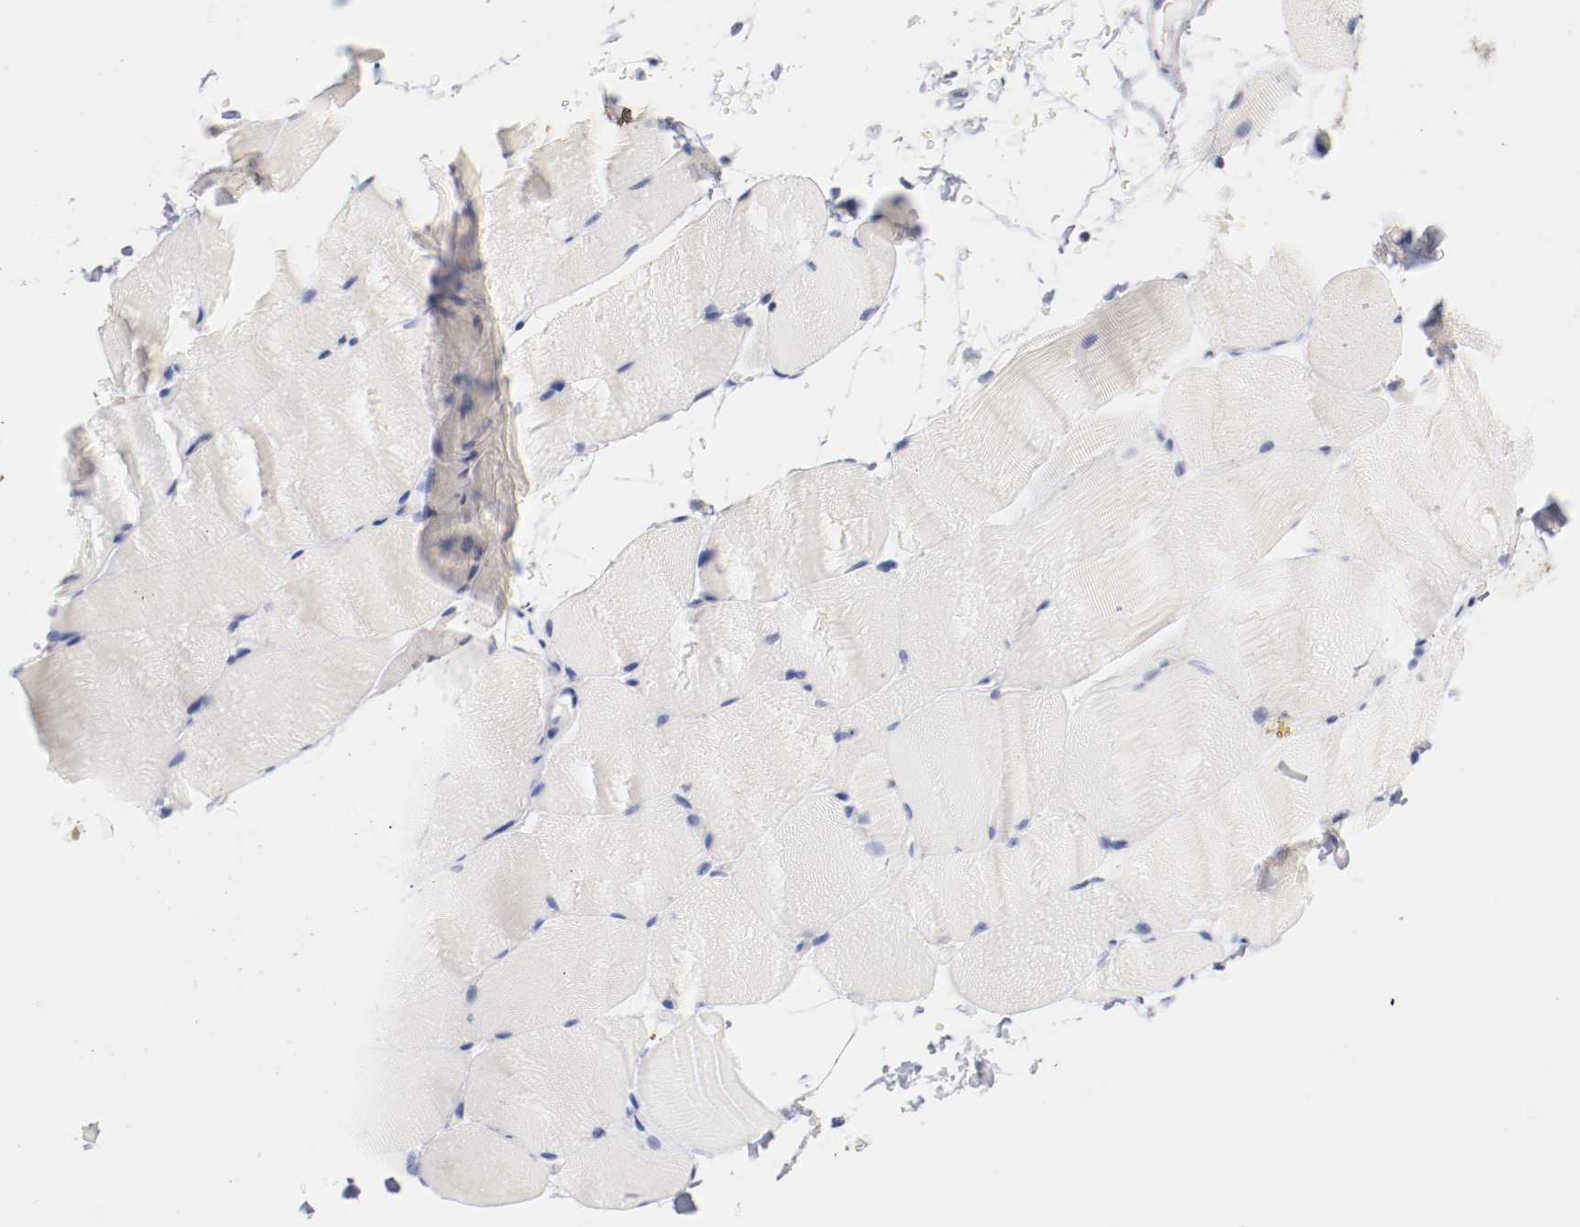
{"staining": {"intensity": "negative", "quantity": "none", "location": "none"}, "tissue": "skeletal muscle", "cell_type": "Myocytes", "image_type": "normal", "snomed": [{"axis": "morphology", "description": "Normal tissue, NOS"}, {"axis": "topography", "description": "Skeletal muscle"}, {"axis": "topography", "description": "Parathyroid gland"}], "caption": "DAB (3,3'-diaminobenzidine) immunohistochemical staining of unremarkable skeletal muscle displays no significant positivity in myocytes.", "gene": "SETD3", "patient": {"sex": "female", "age": 37}}